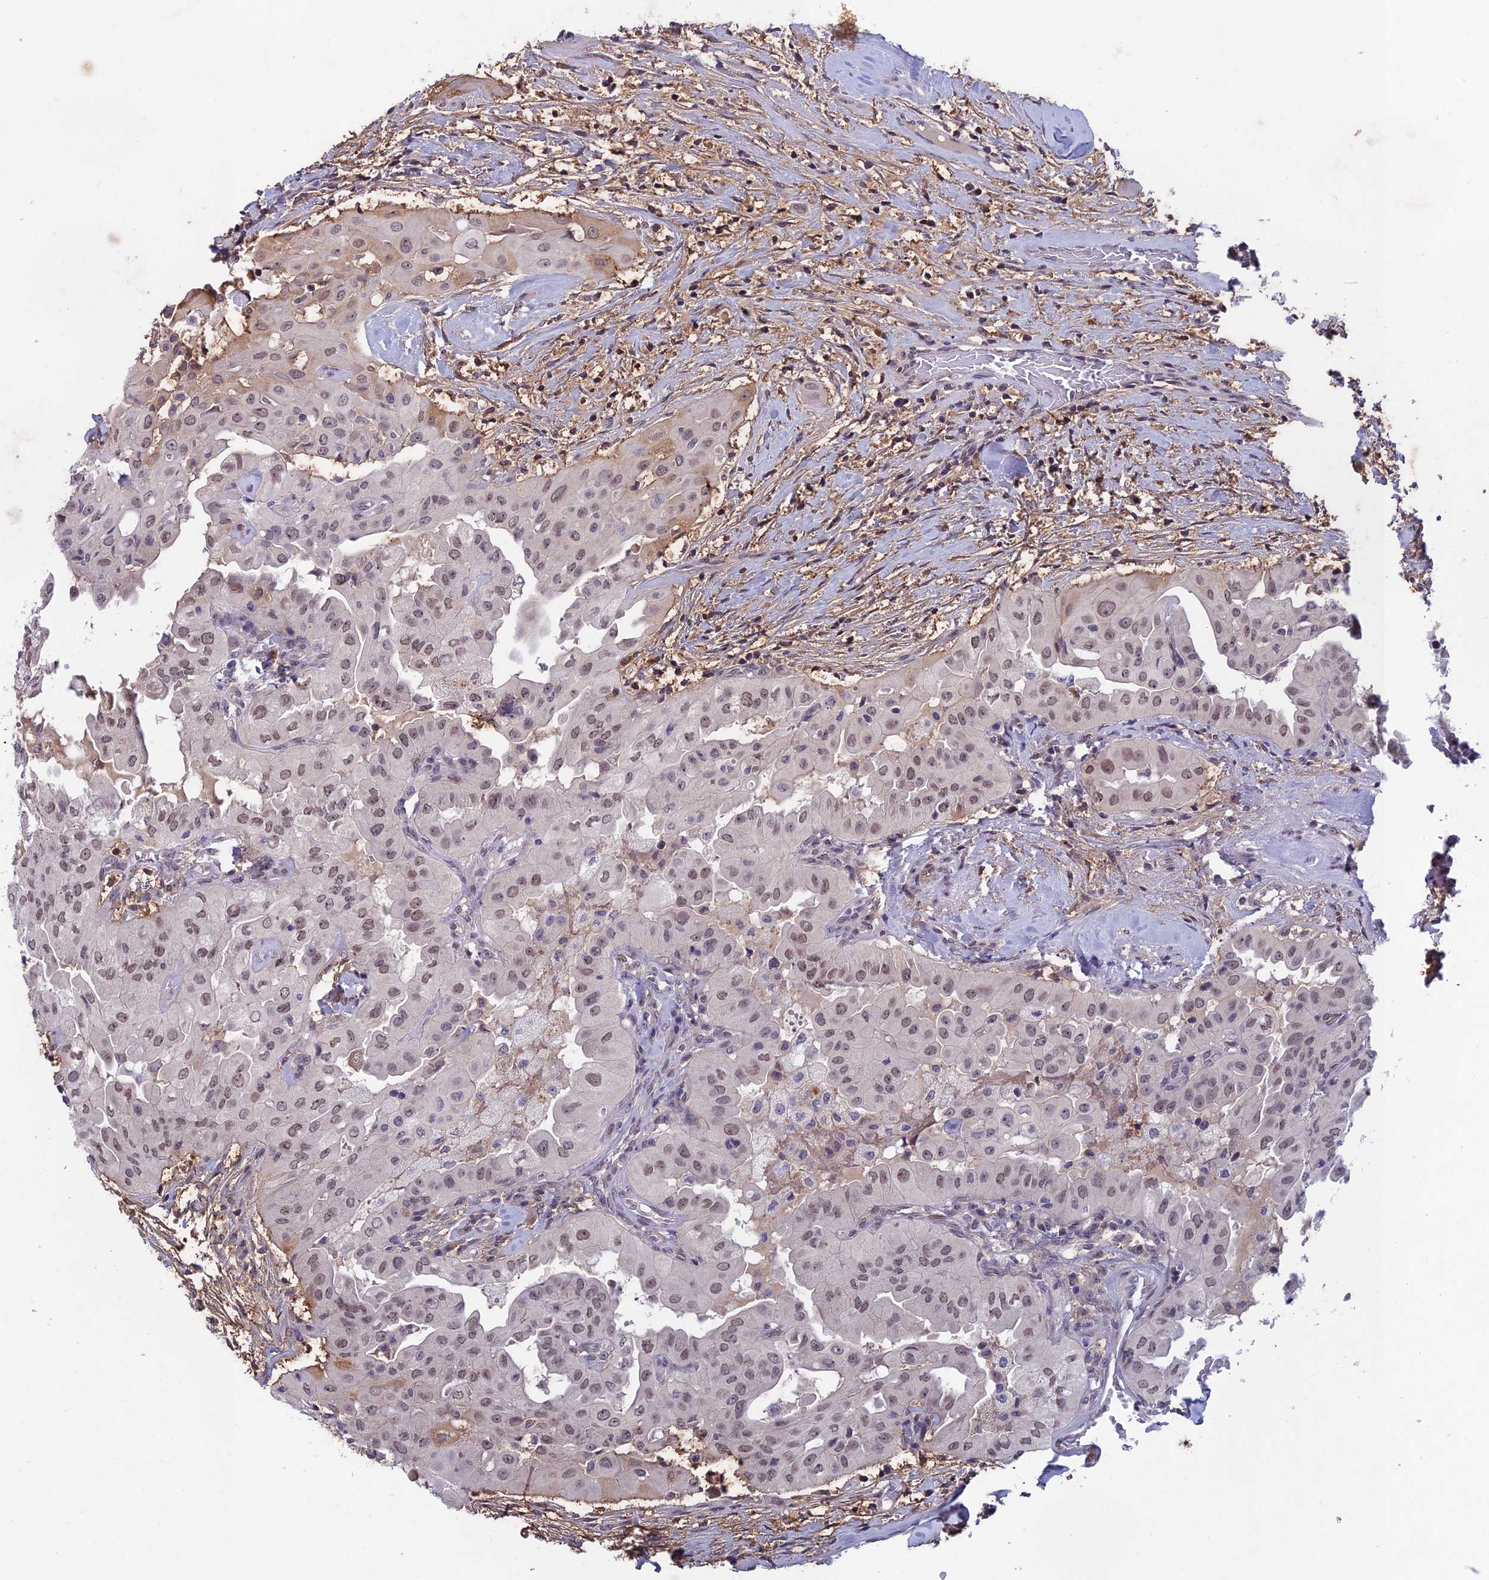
{"staining": {"intensity": "weak", "quantity": "25%-75%", "location": "nuclear"}, "tissue": "thyroid cancer", "cell_type": "Tumor cells", "image_type": "cancer", "snomed": [{"axis": "morphology", "description": "Papillary adenocarcinoma, NOS"}, {"axis": "topography", "description": "Thyroid gland"}], "caption": "Immunohistochemical staining of human thyroid papillary adenocarcinoma reveals low levels of weak nuclear protein staining in approximately 25%-75% of tumor cells.", "gene": "FKBPL", "patient": {"sex": "female", "age": 59}}